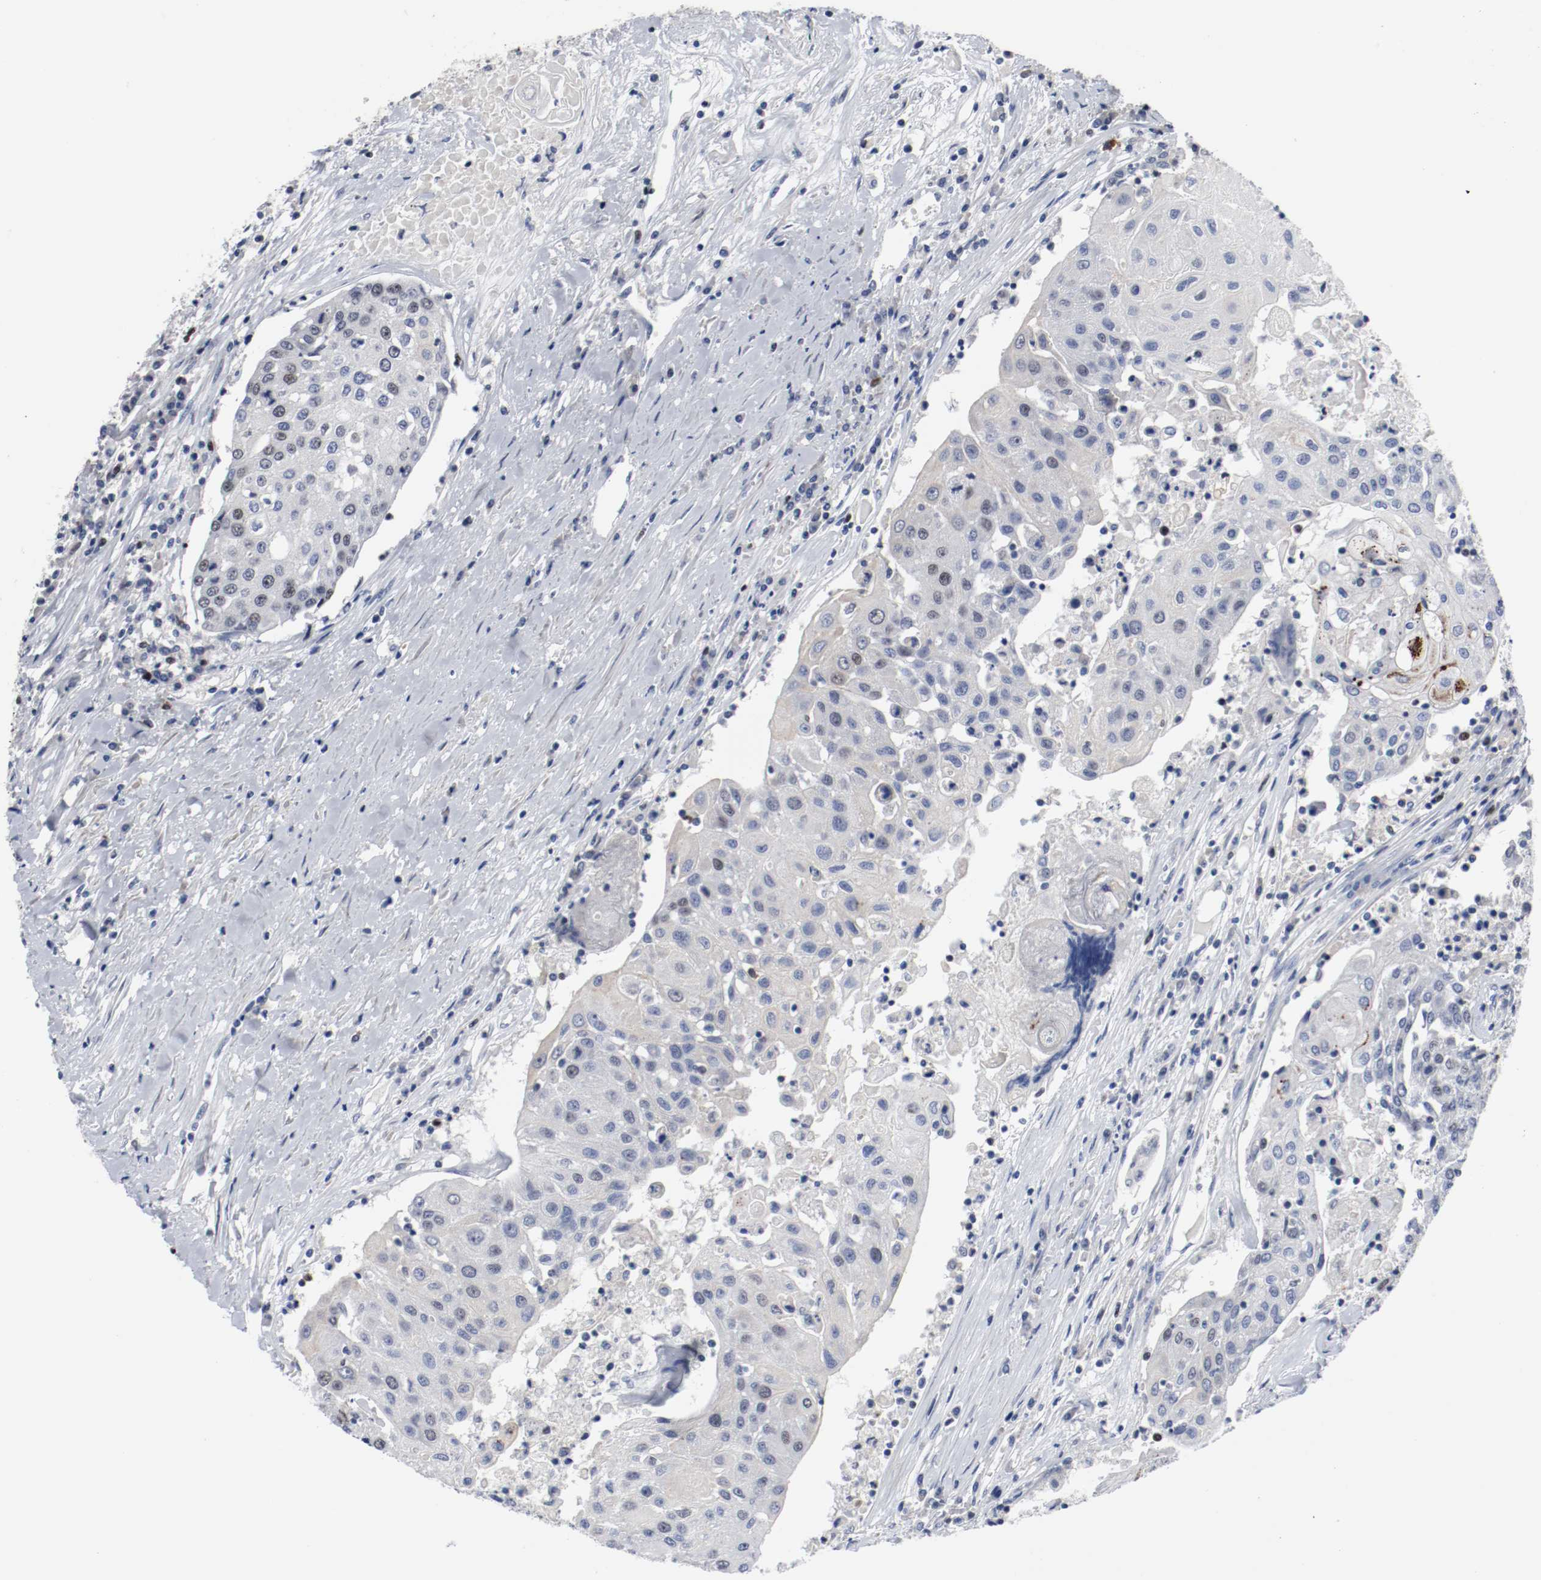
{"staining": {"intensity": "negative", "quantity": "none", "location": "none"}, "tissue": "urothelial cancer", "cell_type": "Tumor cells", "image_type": "cancer", "snomed": [{"axis": "morphology", "description": "Urothelial carcinoma, High grade"}, {"axis": "topography", "description": "Urinary bladder"}], "caption": "Tumor cells are negative for brown protein staining in urothelial cancer.", "gene": "MCM6", "patient": {"sex": "female", "age": 85}}